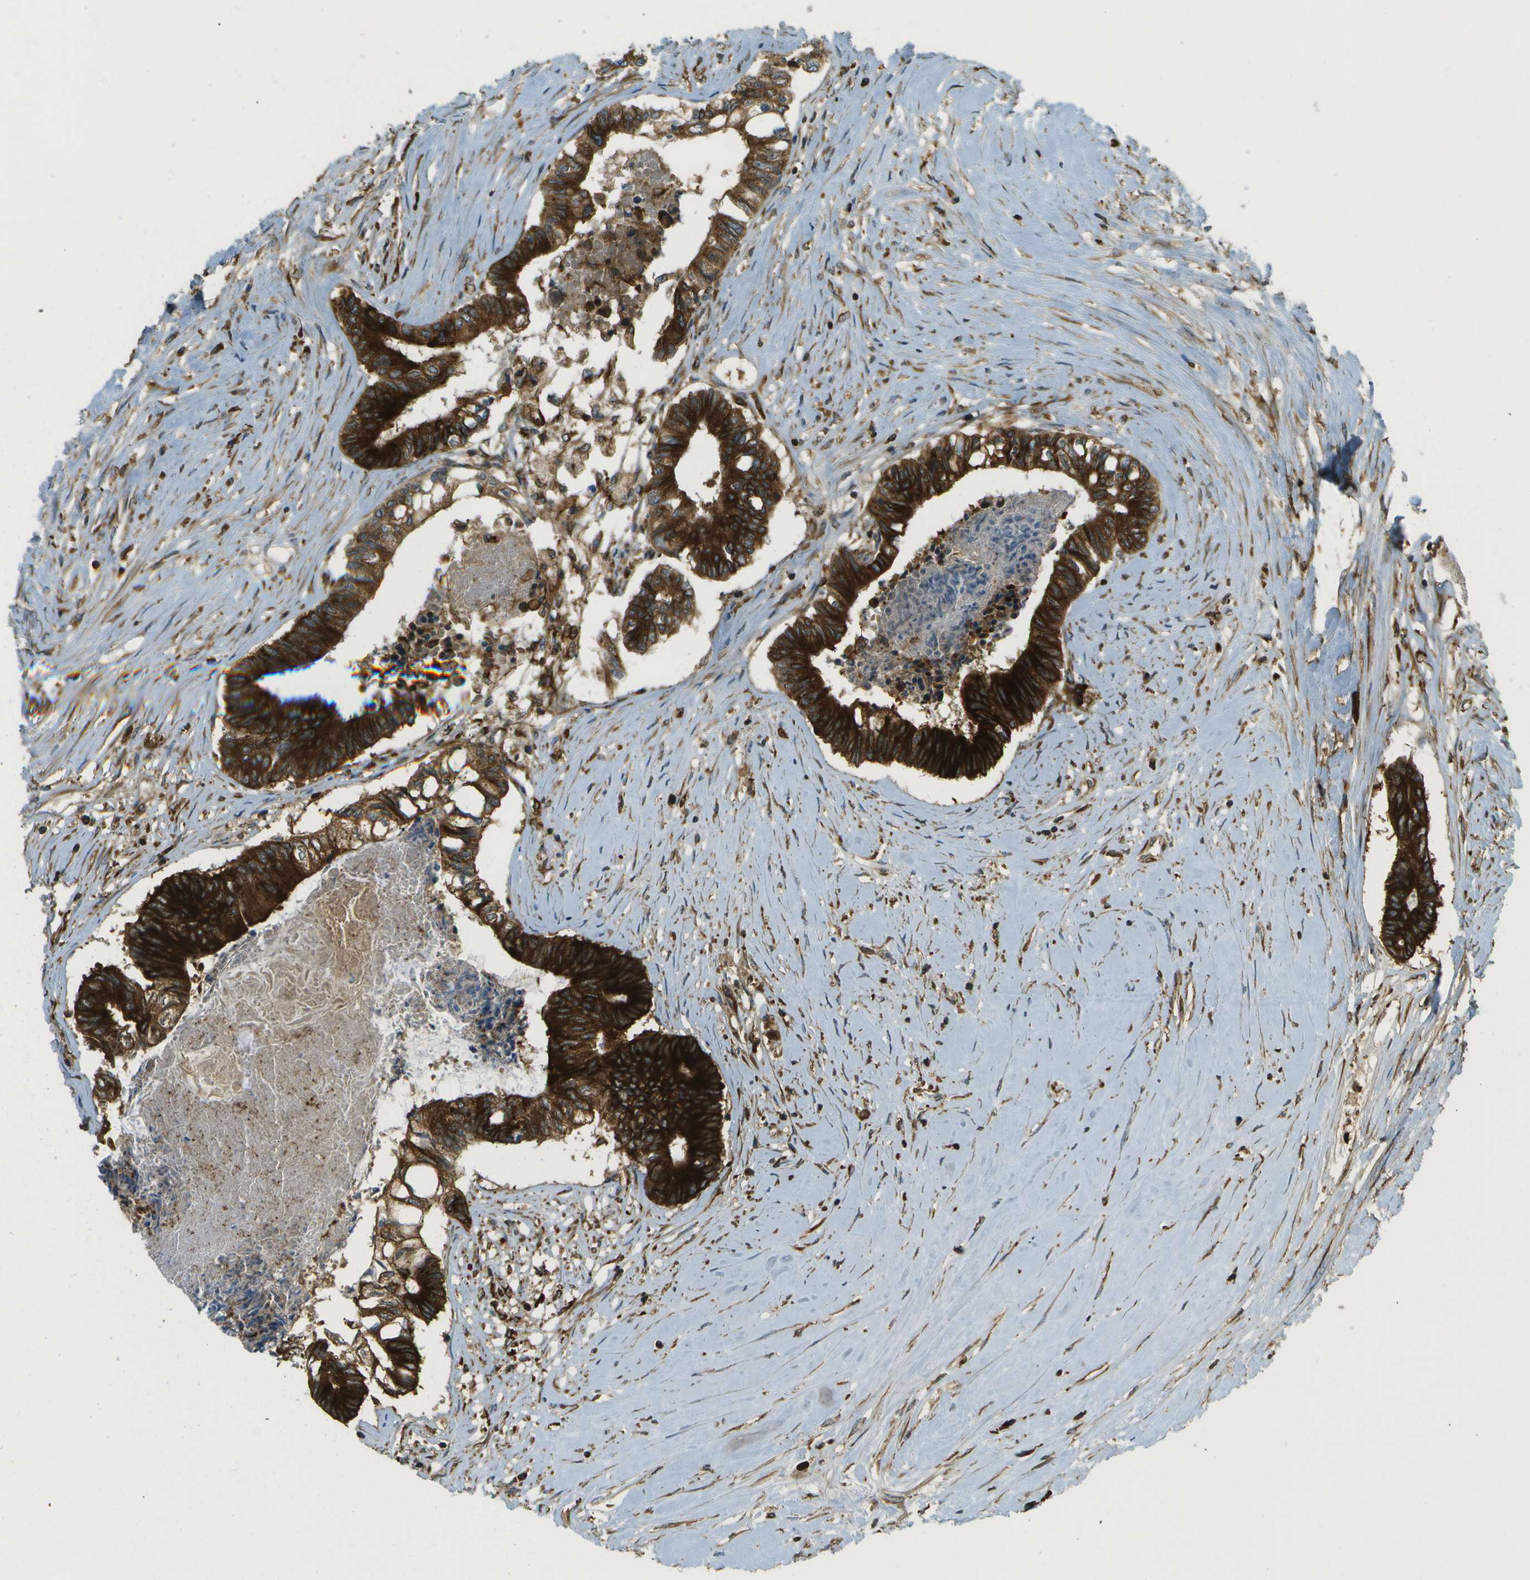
{"staining": {"intensity": "moderate", "quantity": ">75%", "location": "cytoplasmic/membranous"}, "tissue": "colorectal cancer", "cell_type": "Tumor cells", "image_type": "cancer", "snomed": [{"axis": "morphology", "description": "Adenocarcinoma, NOS"}, {"axis": "topography", "description": "Rectum"}], "caption": "Immunohistochemical staining of colorectal cancer shows medium levels of moderate cytoplasmic/membranous protein staining in about >75% of tumor cells.", "gene": "TMTC1", "patient": {"sex": "male", "age": 63}}